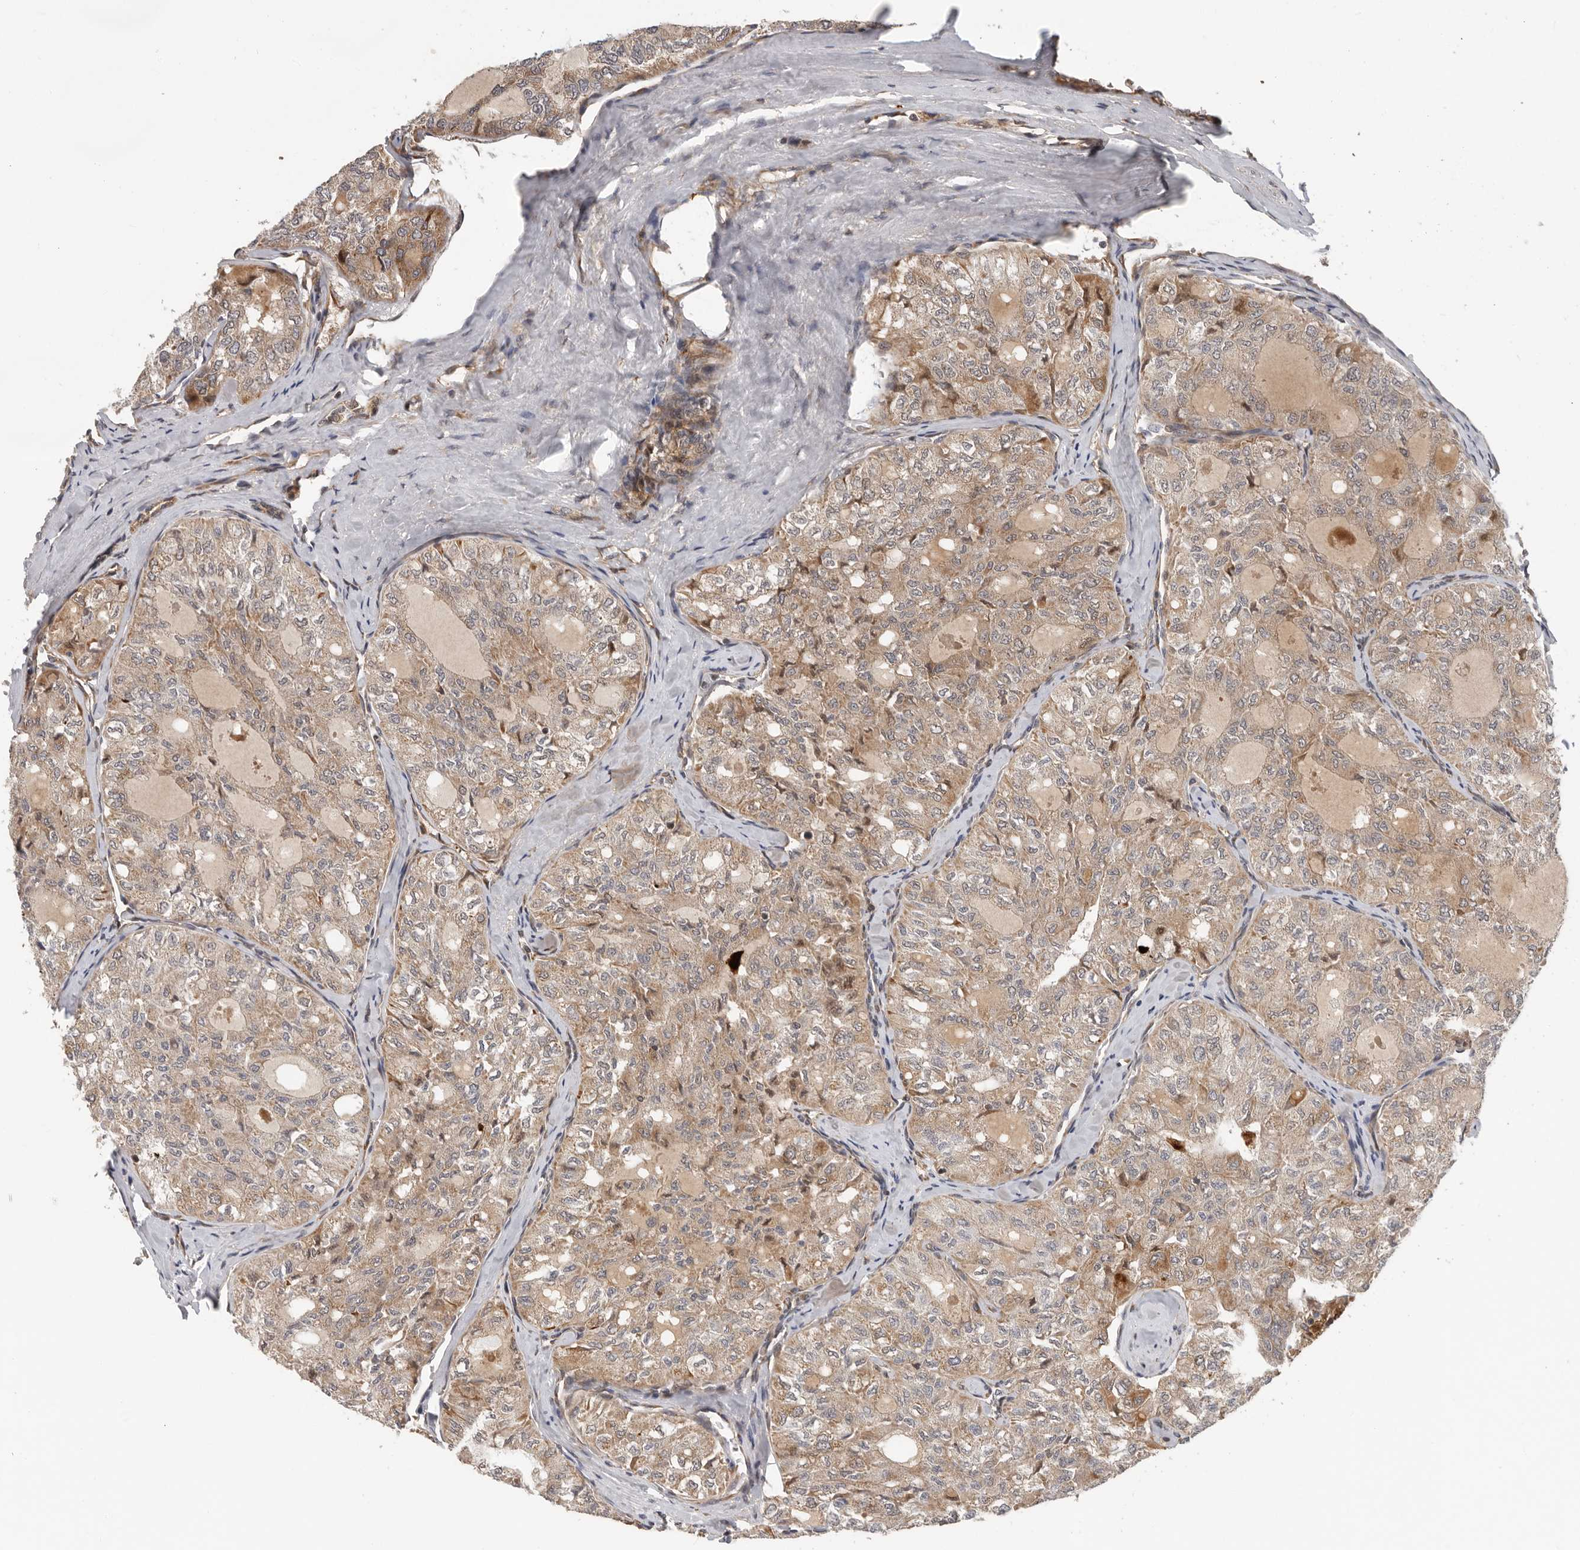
{"staining": {"intensity": "weak", "quantity": ">75%", "location": "cytoplasmic/membranous"}, "tissue": "thyroid cancer", "cell_type": "Tumor cells", "image_type": "cancer", "snomed": [{"axis": "morphology", "description": "Follicular adenoma carcinoma, NOS"}, {"axis": "topography", "description": "Thyroid gland"}], "caption": "Thyroid cancer (follicular adenoma carcinoma) tissue reveals weak cytoplasmic/membranous expression in approximately >75% of tumor cells", "gene": "RNF157", "patient": {"sex": "male", "age": 75}}